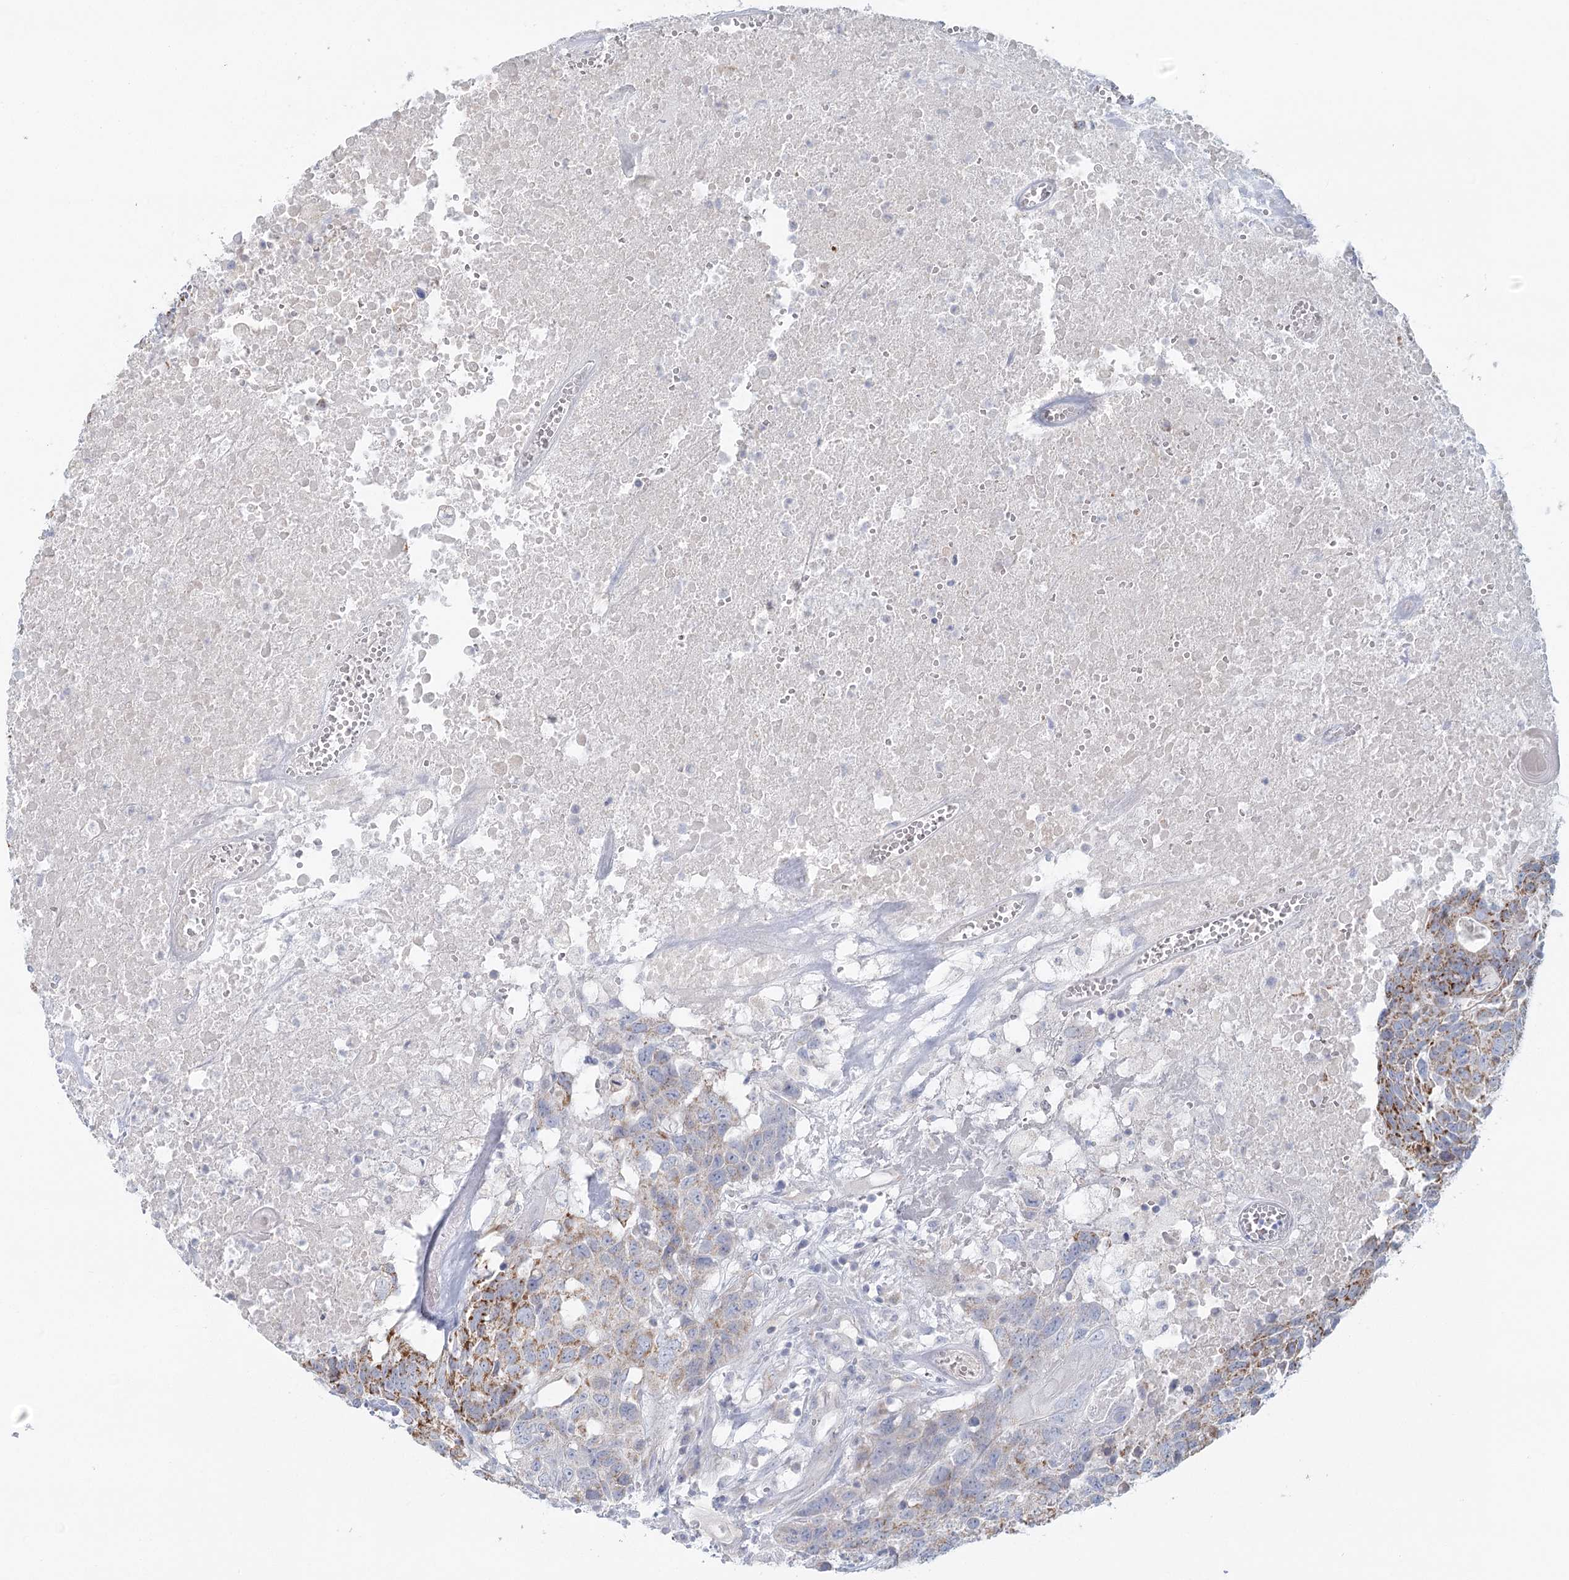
{"staining": {"intensity": "moderate", "quantity": "25%-75%", "location": "cytoplasmic/membranous"}, "tissue": "head and neck cancer", "cell_type": "Tumor cells", "image_type": "cancer", "snomed": [{"axis": "morphology", "description": "Squamous cell carcinoma, NOS"}, {"axis": "topography", "description": "Head-Neck"}], "caption": "IHC histopathology image of neoplastic tissue: human squamous cell carcinoma (head and neck) stained using immunohistochemistry (IHC) shows medium levels of moderate protein expression localized specifically in the cytoplasmic/membranous of tumor cells, appearing as a cytoplasmic/membranous brown color.", "gene": "BPHL", "patient": {"sex": "male", "age": 66}}